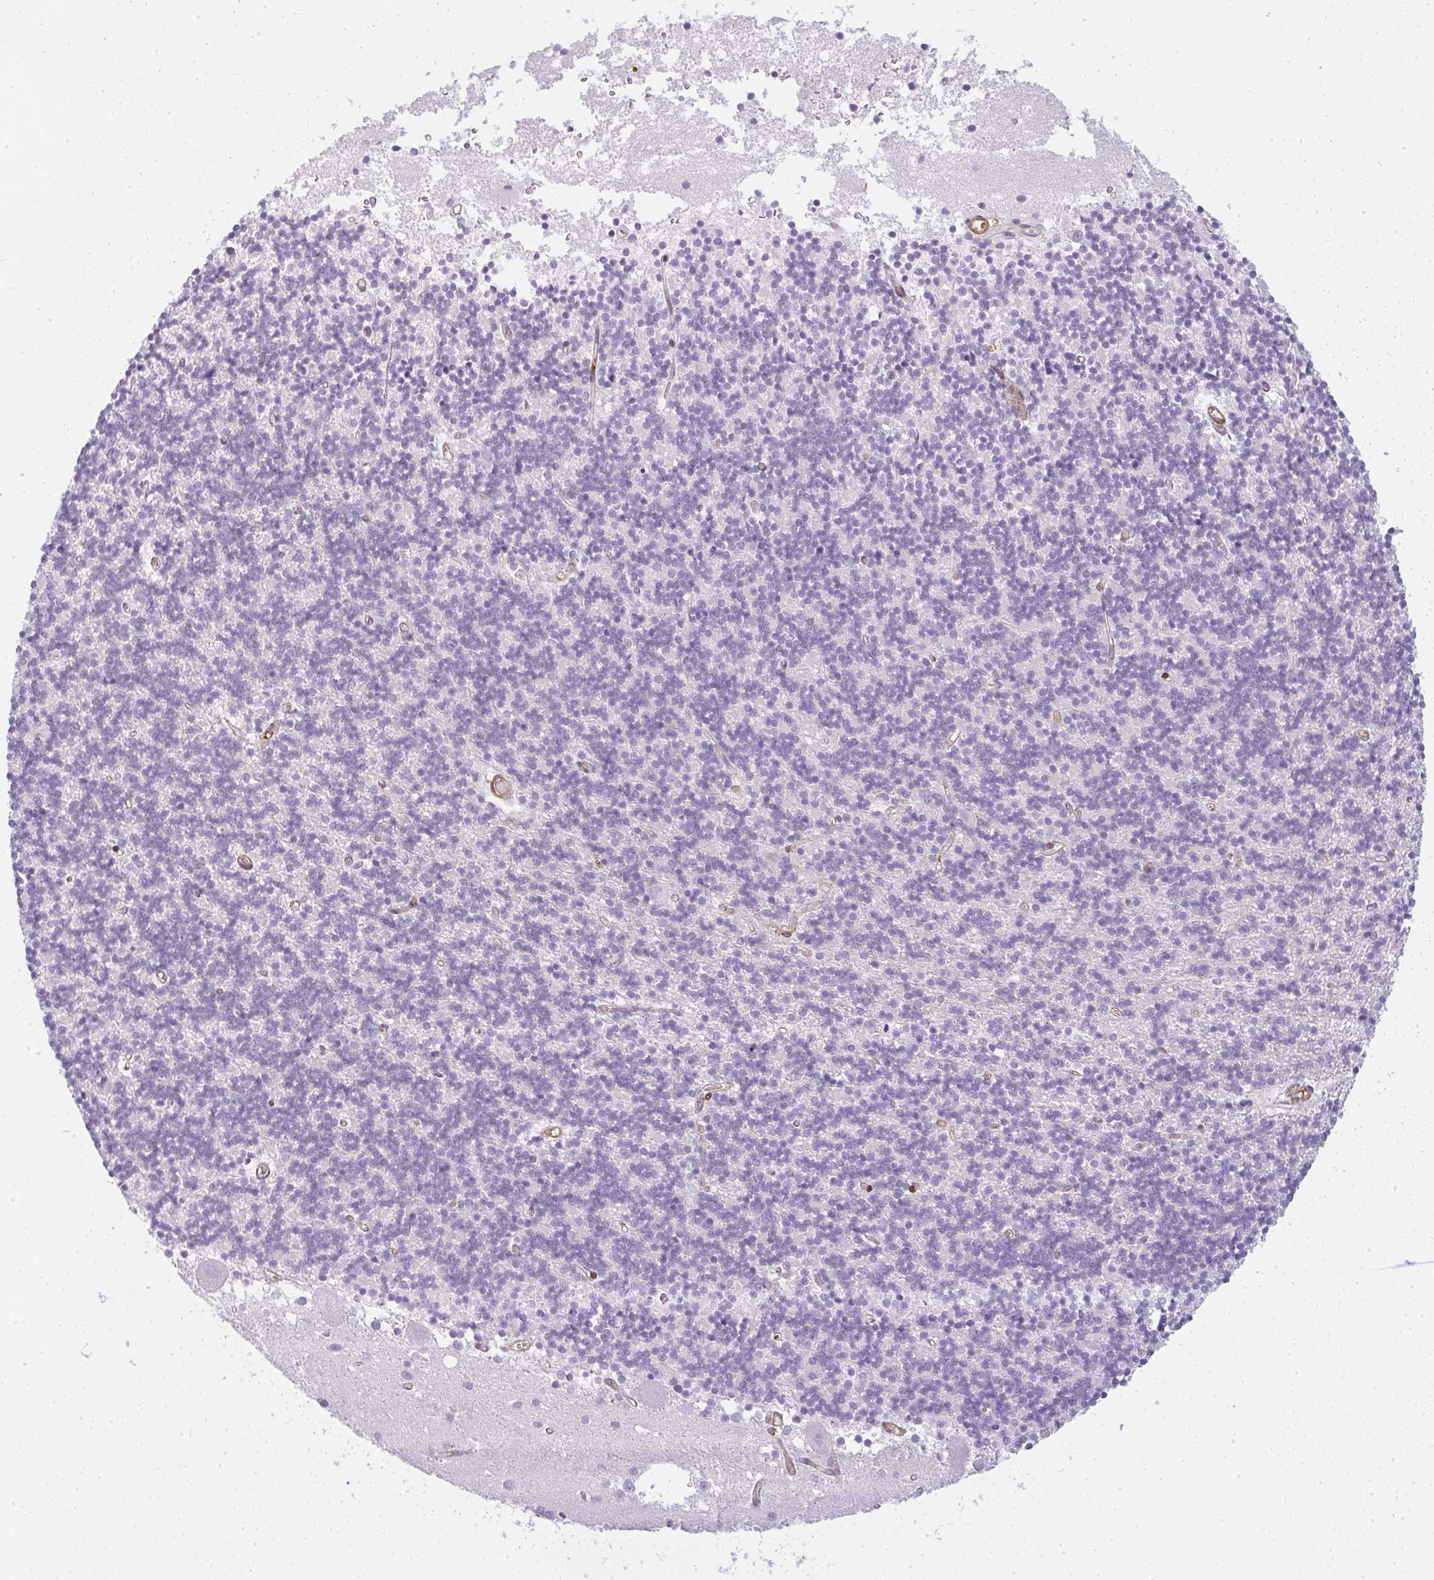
{"staining": {"intensity": "negative", "quantity": "none", "location": "none"}, "tissue": "cerebellum", "cell_type": "Cells in granular layer", "image_type": "normal", "snomed": [{"axis": "morphology", "description": "Normal tissue, NOS"}, {"axis": "topography", "description": "Cerebellum"}], "caption": "Cerebellum stained for a protein using immunohistochemistry displays no expression cells in granular layer.", "gene": "SULF1", "patient": {"sex": "male", "age": 54}}